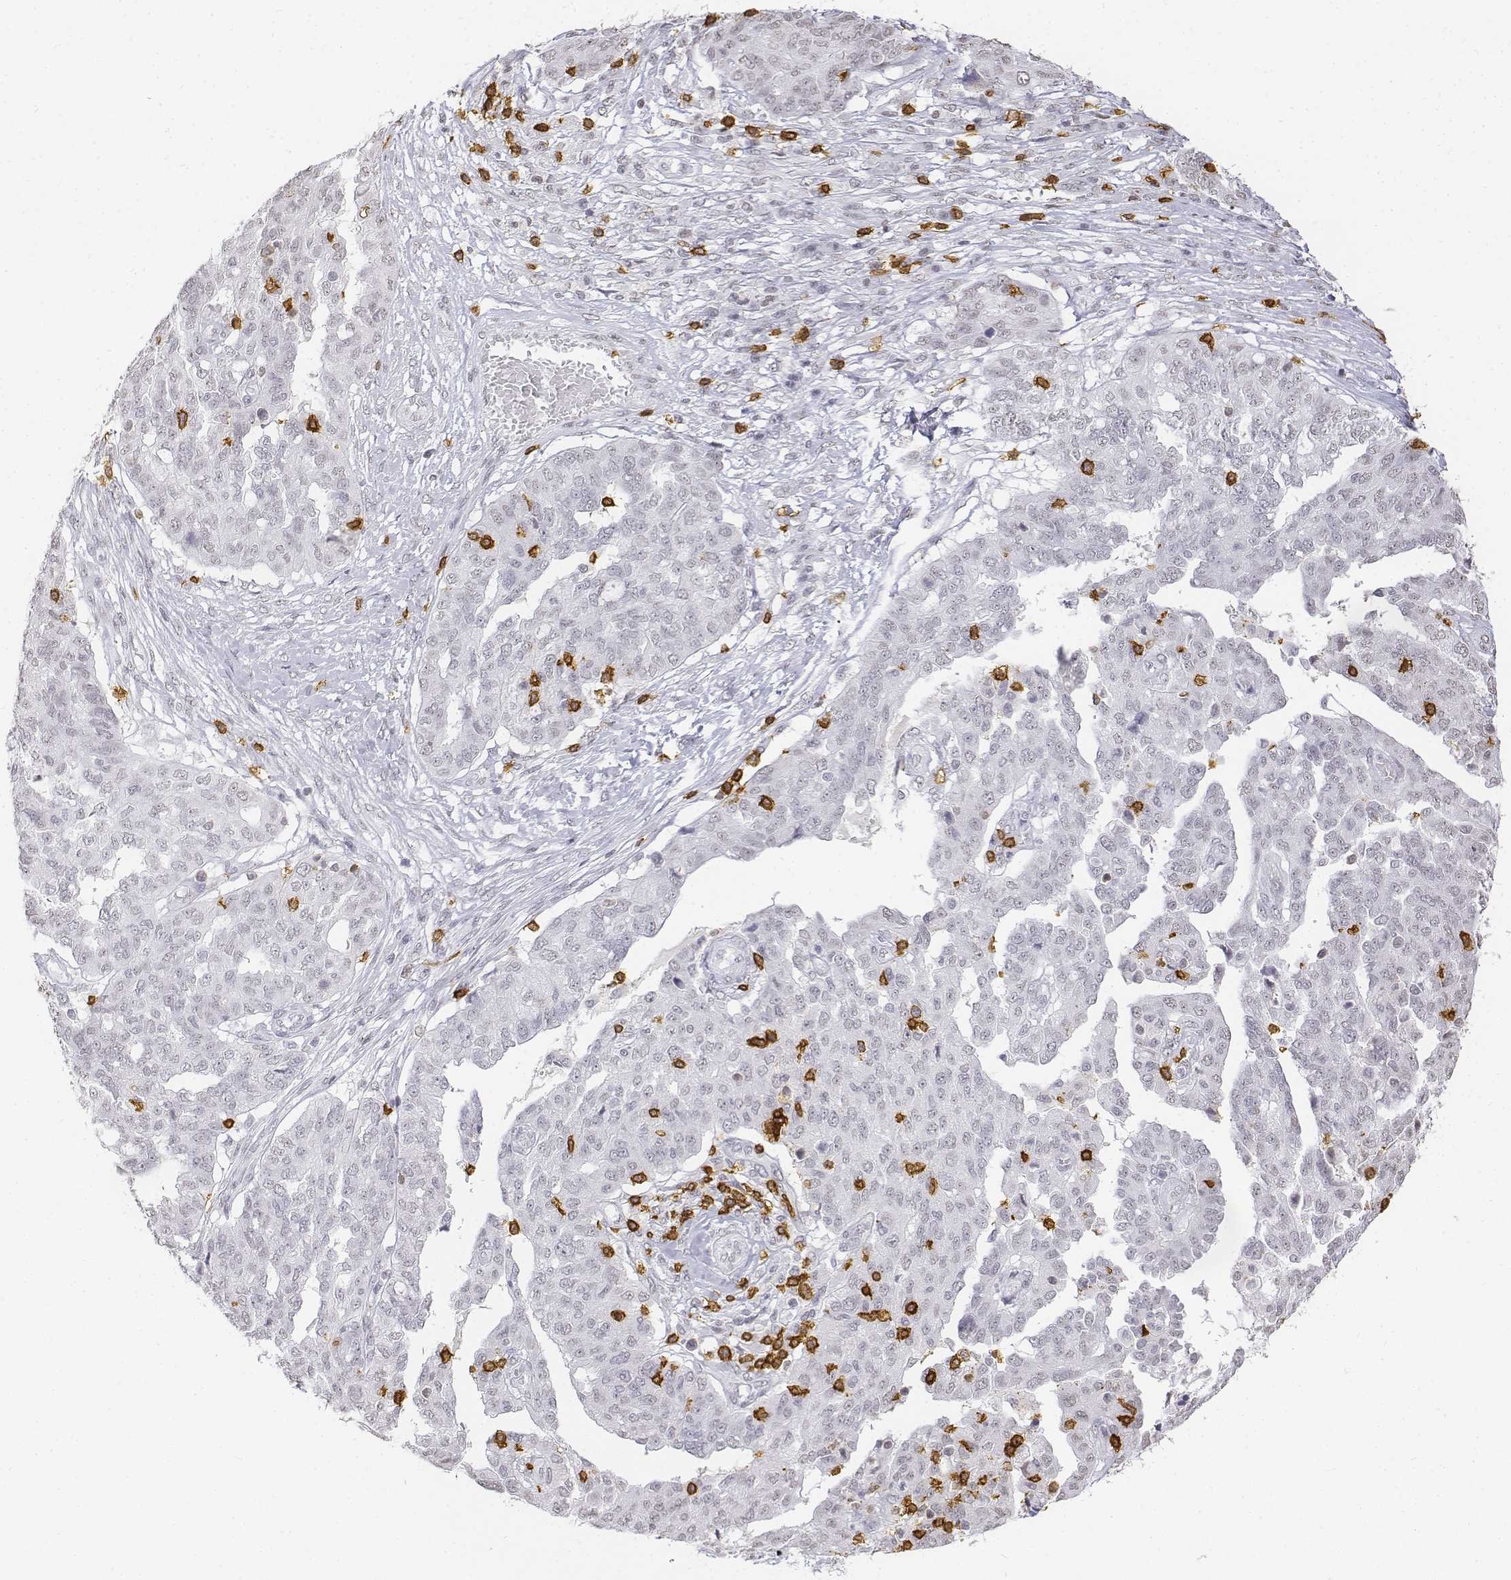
{"staining": {"intensity": "negative", "quantity": "none", "location": "none"}, "tissue": "ovarian cancer", "cell_type": "Tumor cells", "image_type": "cancer", "snomed": [{"axis": "morphology", "description": "Cystadenocarcinoma, serous, NOS"}, {"axis": "topography", "description": "Ovary"}], "caption": "The IHC histopathology image has no significant positivity in tumor cells of ovarian cancer tissue. (DAB (3,3'-diaminobenzidine) immunohistochemistry (IHC) with hematoxylin counter stain).", "gene": "CD3E", "patient": {"sex": "female", "age": 67}}